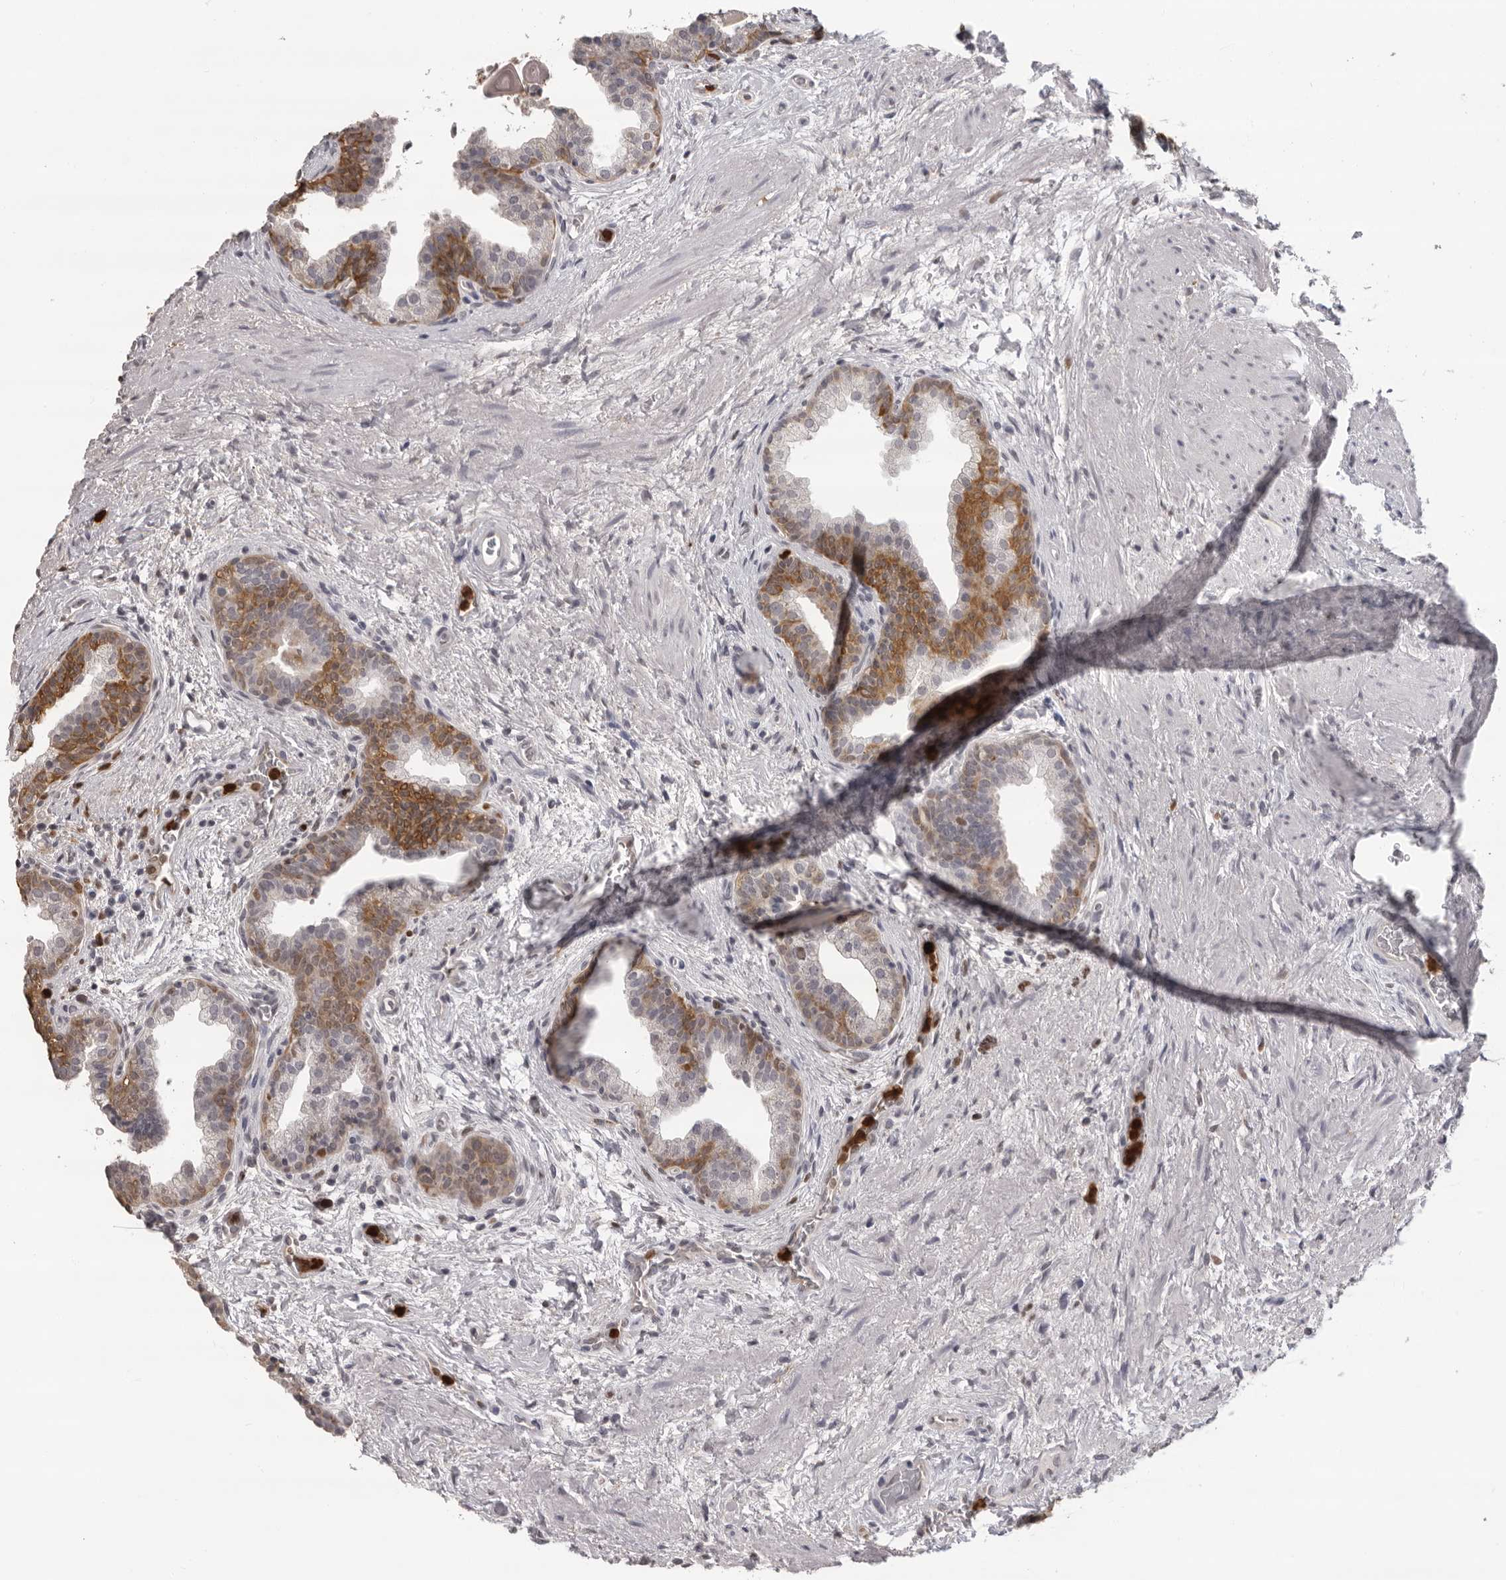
{"staining": {"intensity": "moderate", "quantity": "<25%", "location": "cytoplasmic/membranous"}, "tissue": "prostate", "cell_type": "Glandular cells", "image_type": "normal", "snomed": [{"axis": "morphology", "description": "Normal tissue, NOS"}, {"axis": "topography", "description": "Prostate"}], "caption": "Immunohistochemistry image of normal prostate: prostate stained using IHC demonstrates low levels of moderate protein expression localized specifically in the cytoplasmic/membranous of glandular cells, appearing as a cytoplasmic/membranous brown color.", "gene": "IL31", "patient": {"sex": "male", "age": 48}}